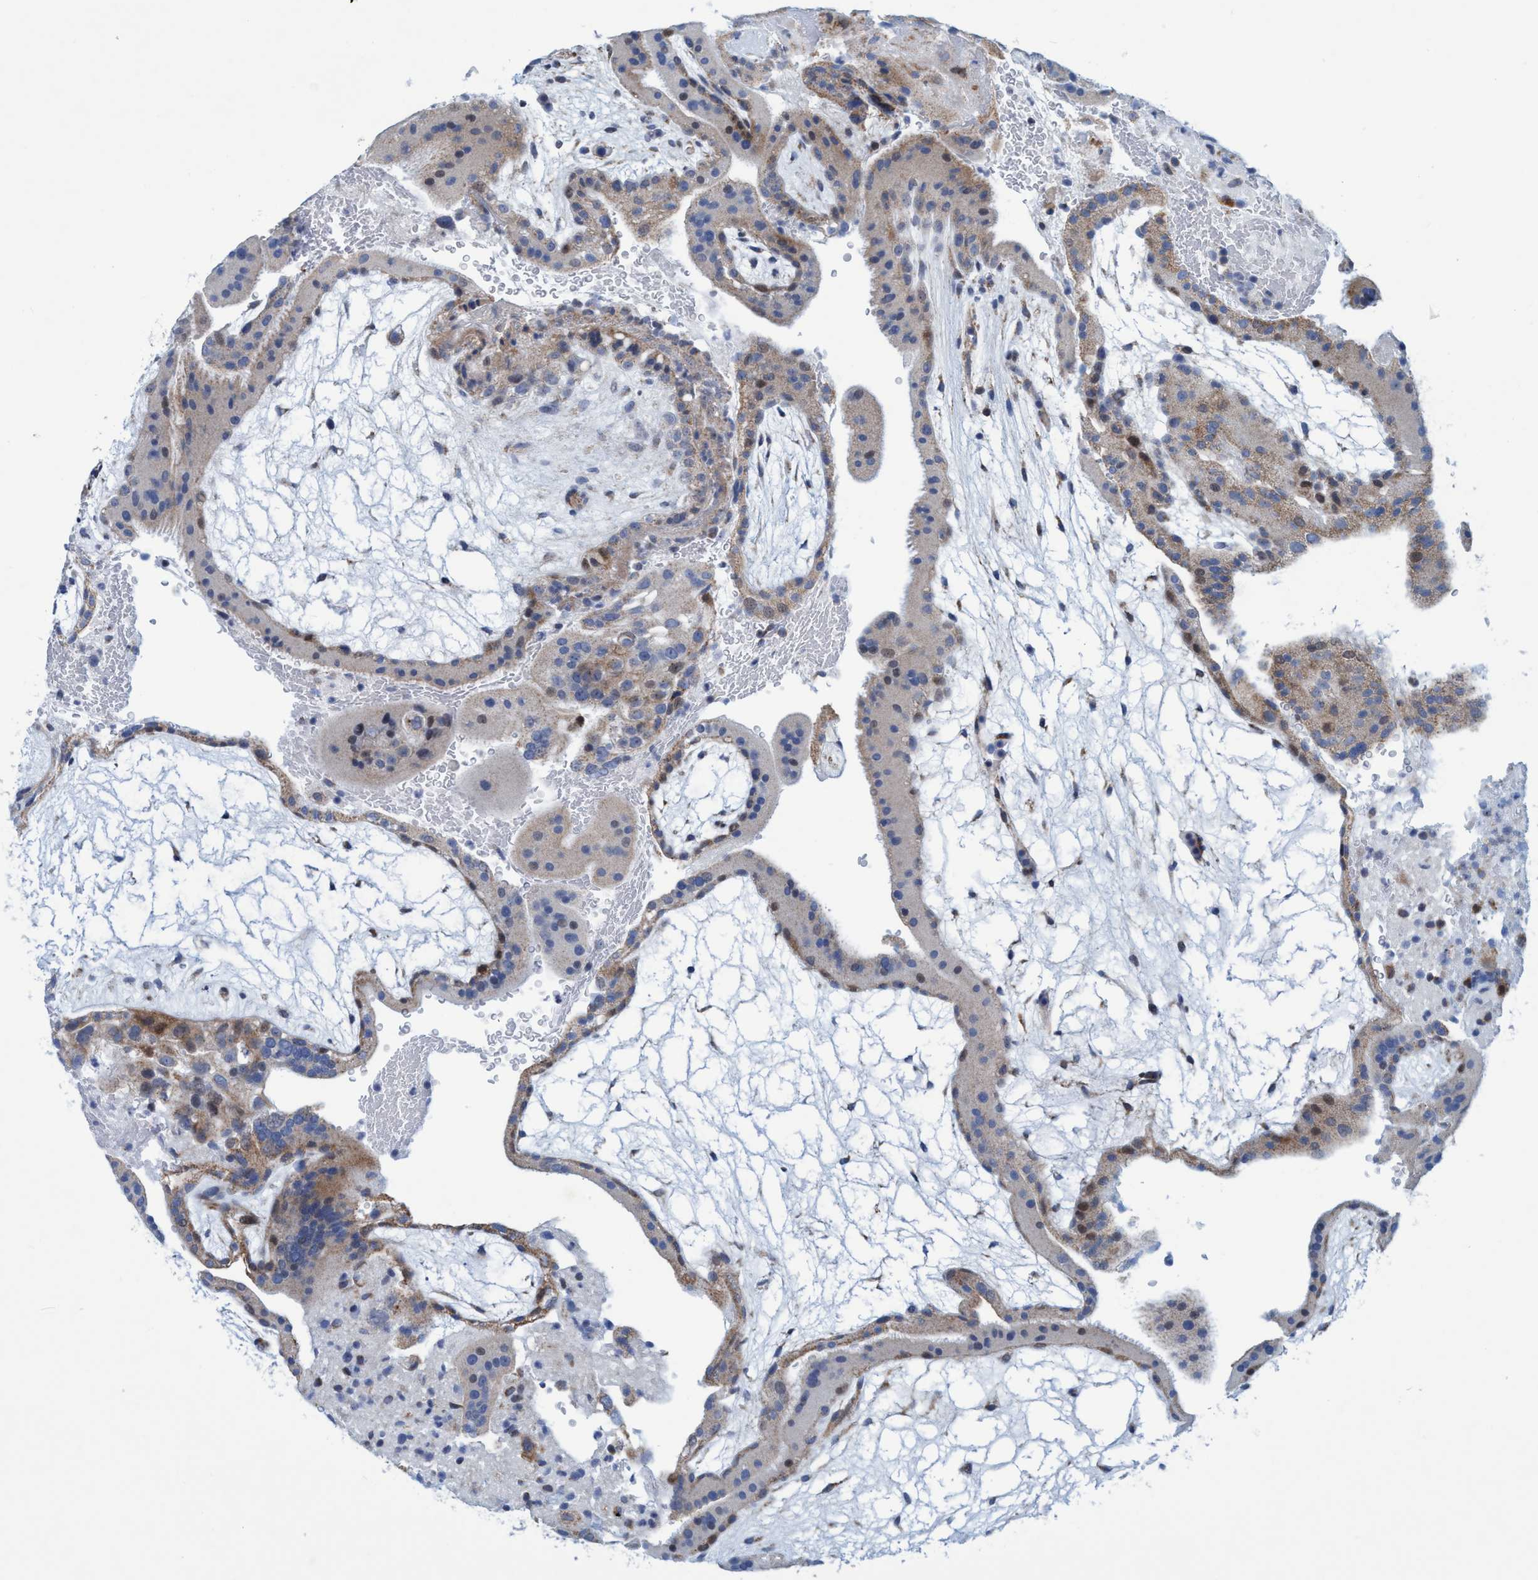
{"staining": {"intensity": "moderate", "quantity": "25%-75%", "location": "cytoplasmic/membranous,nuclear"}, "tissue": "placenta", "cell_type": "Trophoblastic cells", "image_type": "normal", "snomed": [{"axis": "morphology", "description": "Normal tissue, NOS"}, {"axis": "topography", "description": "Placenta"}], "caption": "IHC (DAB) staining of unremarkable placenta exhibits moderate cytoplasmic/membranous,nuclear protein staining in about 25%-75% of trophoblastic cells.", "gene": "POLR1F", "patient": {"sex": "female", "age": 19}}